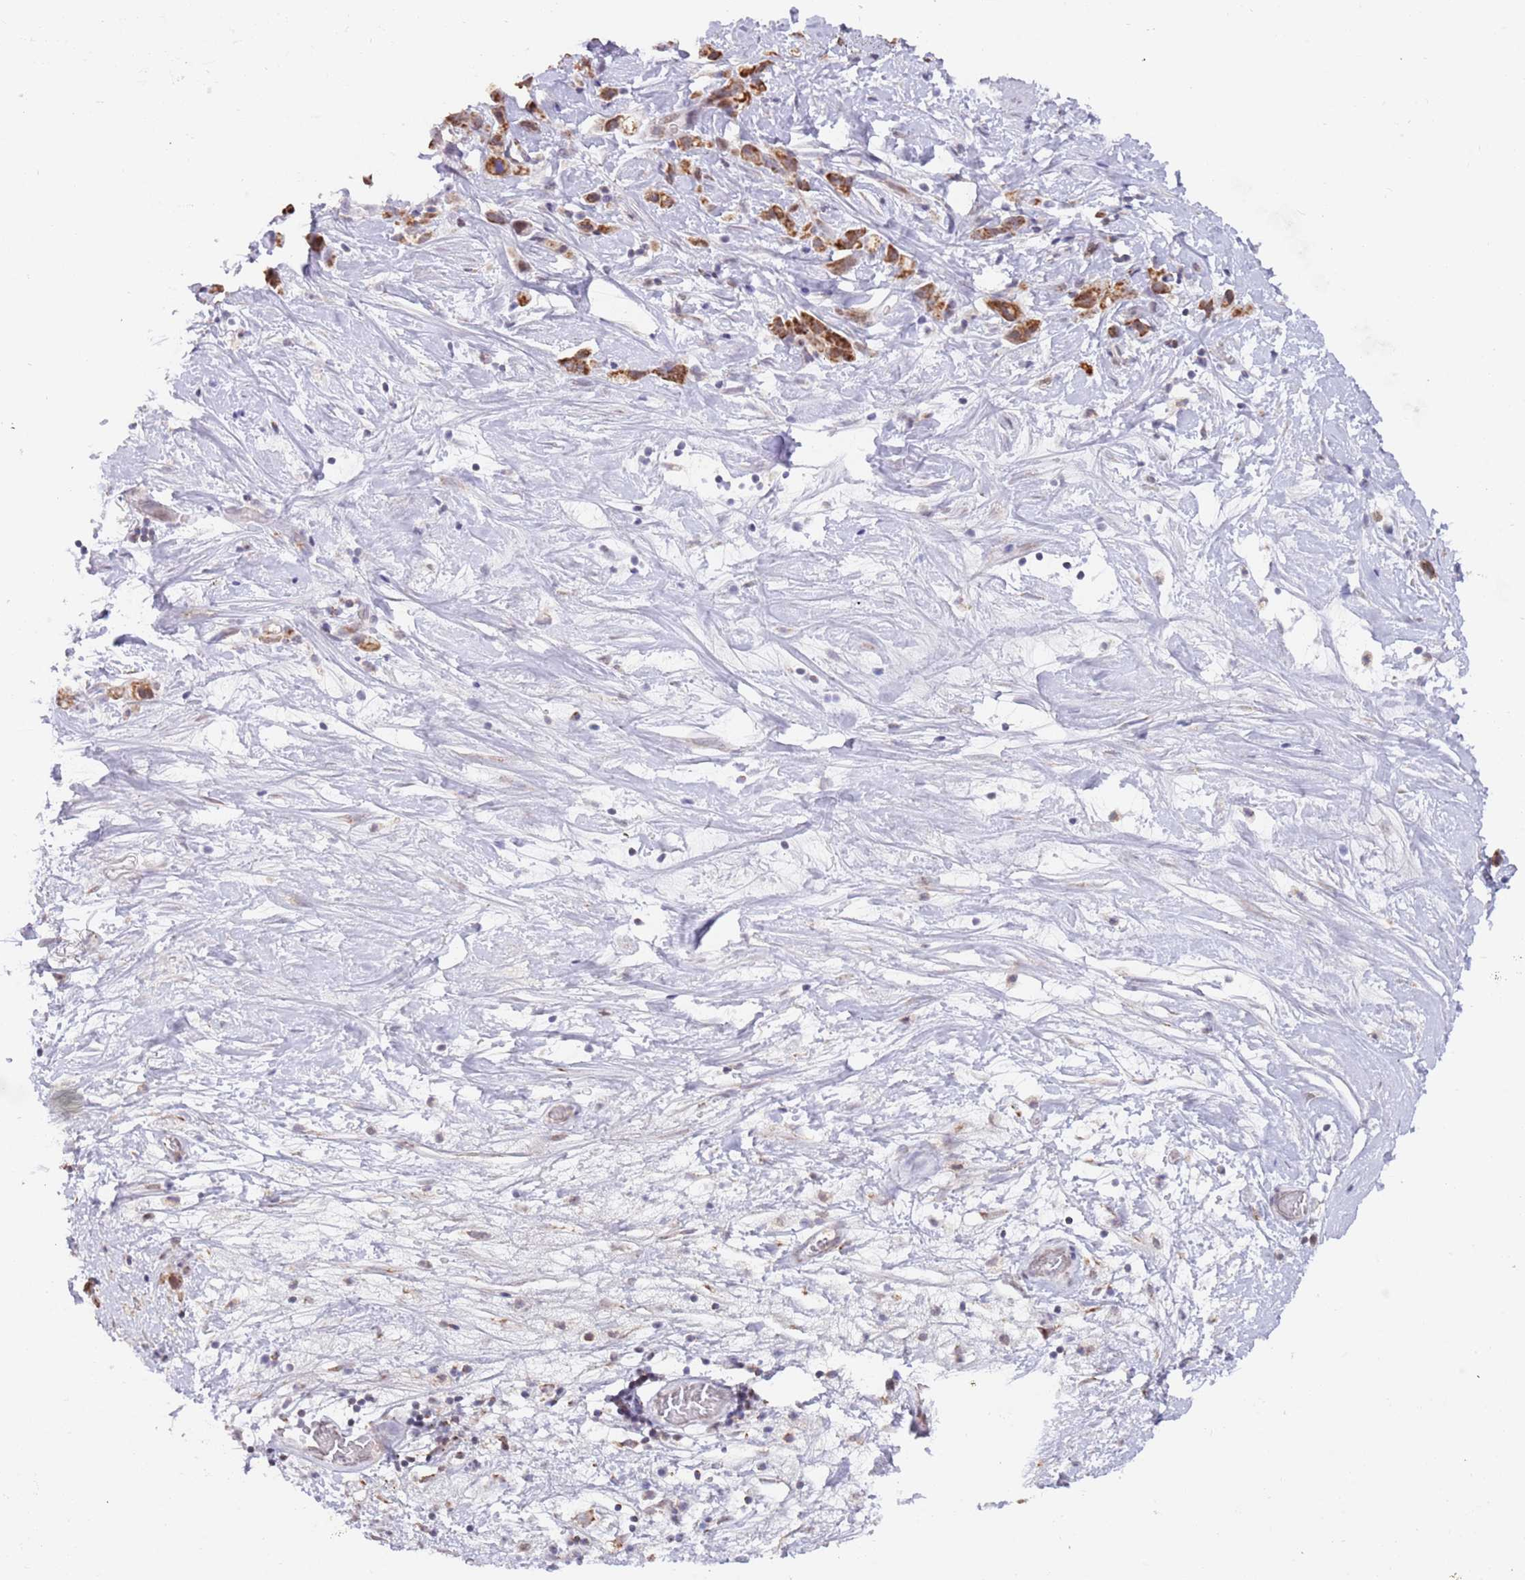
{"staining": {"intensity": "moderate", "quantity": ">75%", "location": "cytoplasmic/membranous"}, "tissue": "stomach cancer", "cell_type": "Tumor cells", "image_type": "cancer", "snomed": [{"axis": "morphology", "description": "Adenocarcinoma, NOS"}, {"axis": "topography", "description": "Stomach"}], "caption": "Protein staining of stomach adenocarcinoma tissue shows moderate cytoplasmic/membranous positivity in about >75% of tumor cells. Ihc stains the protein of interest in brown and the nuclei are stained blue.", "gene": "TIMM13", "patient": {"sex": "female", "age": 65}}